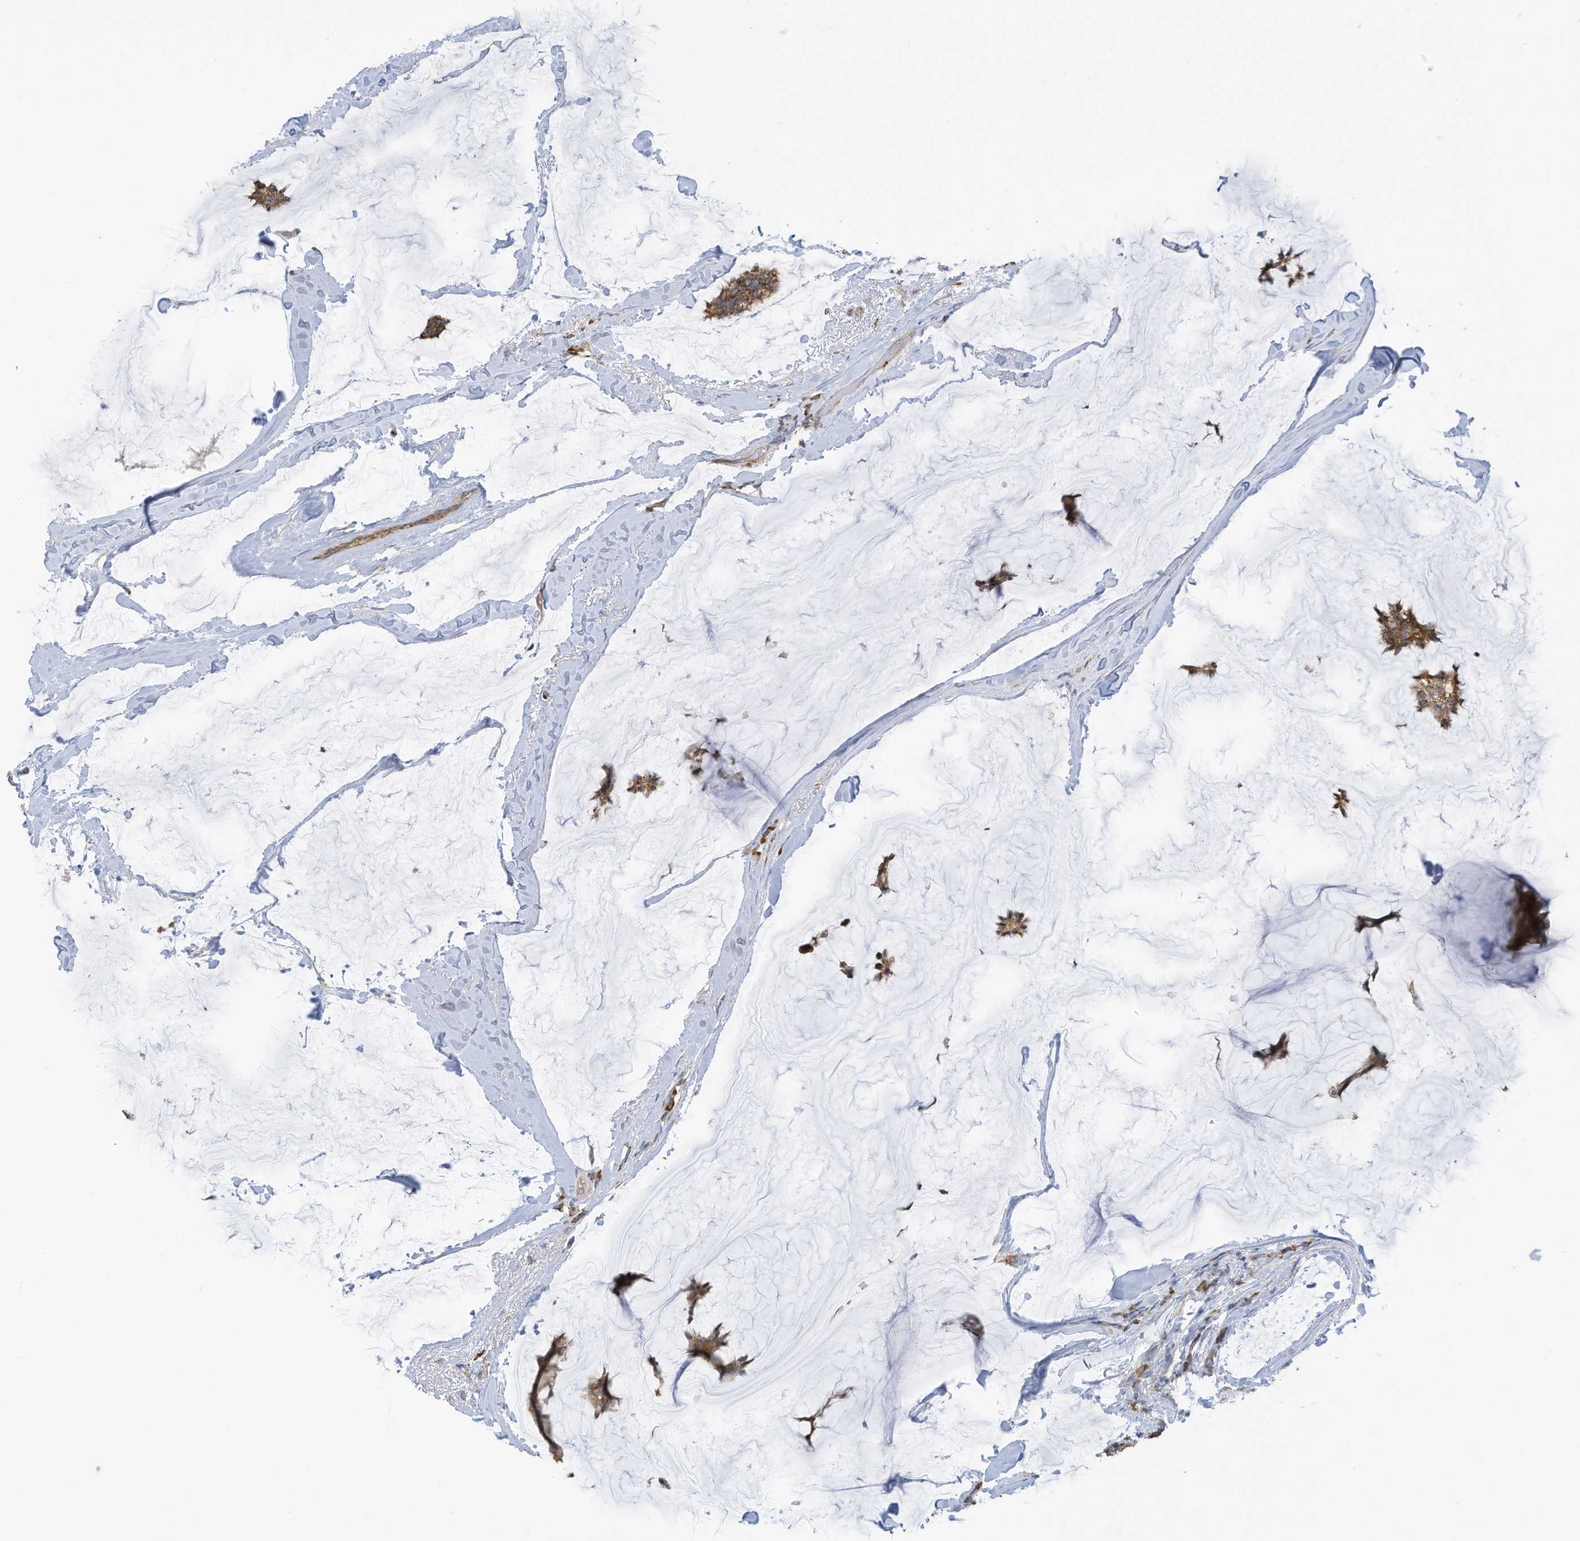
{"staining": {"intensity": "moderate", "quantity": ">75%", "location": "cytoplasmic/membranous"}, "tissue": "breast cancer", "cell_type": "Tumor cells", "image_type": "cancer", "snomed": [{"axis": "morphology", "description": "Duct carcinoma"}, {"axis": "topography", "description": "Breast"}], "caption": "Immunohistochemical staining of breast cancer displays medium levels of moderate cytoplasmic/membranous protein expression in approximately >75% of tumor cells.", "gene": "GTPBP2", "patient": {"sex": "female", "age": 93}}